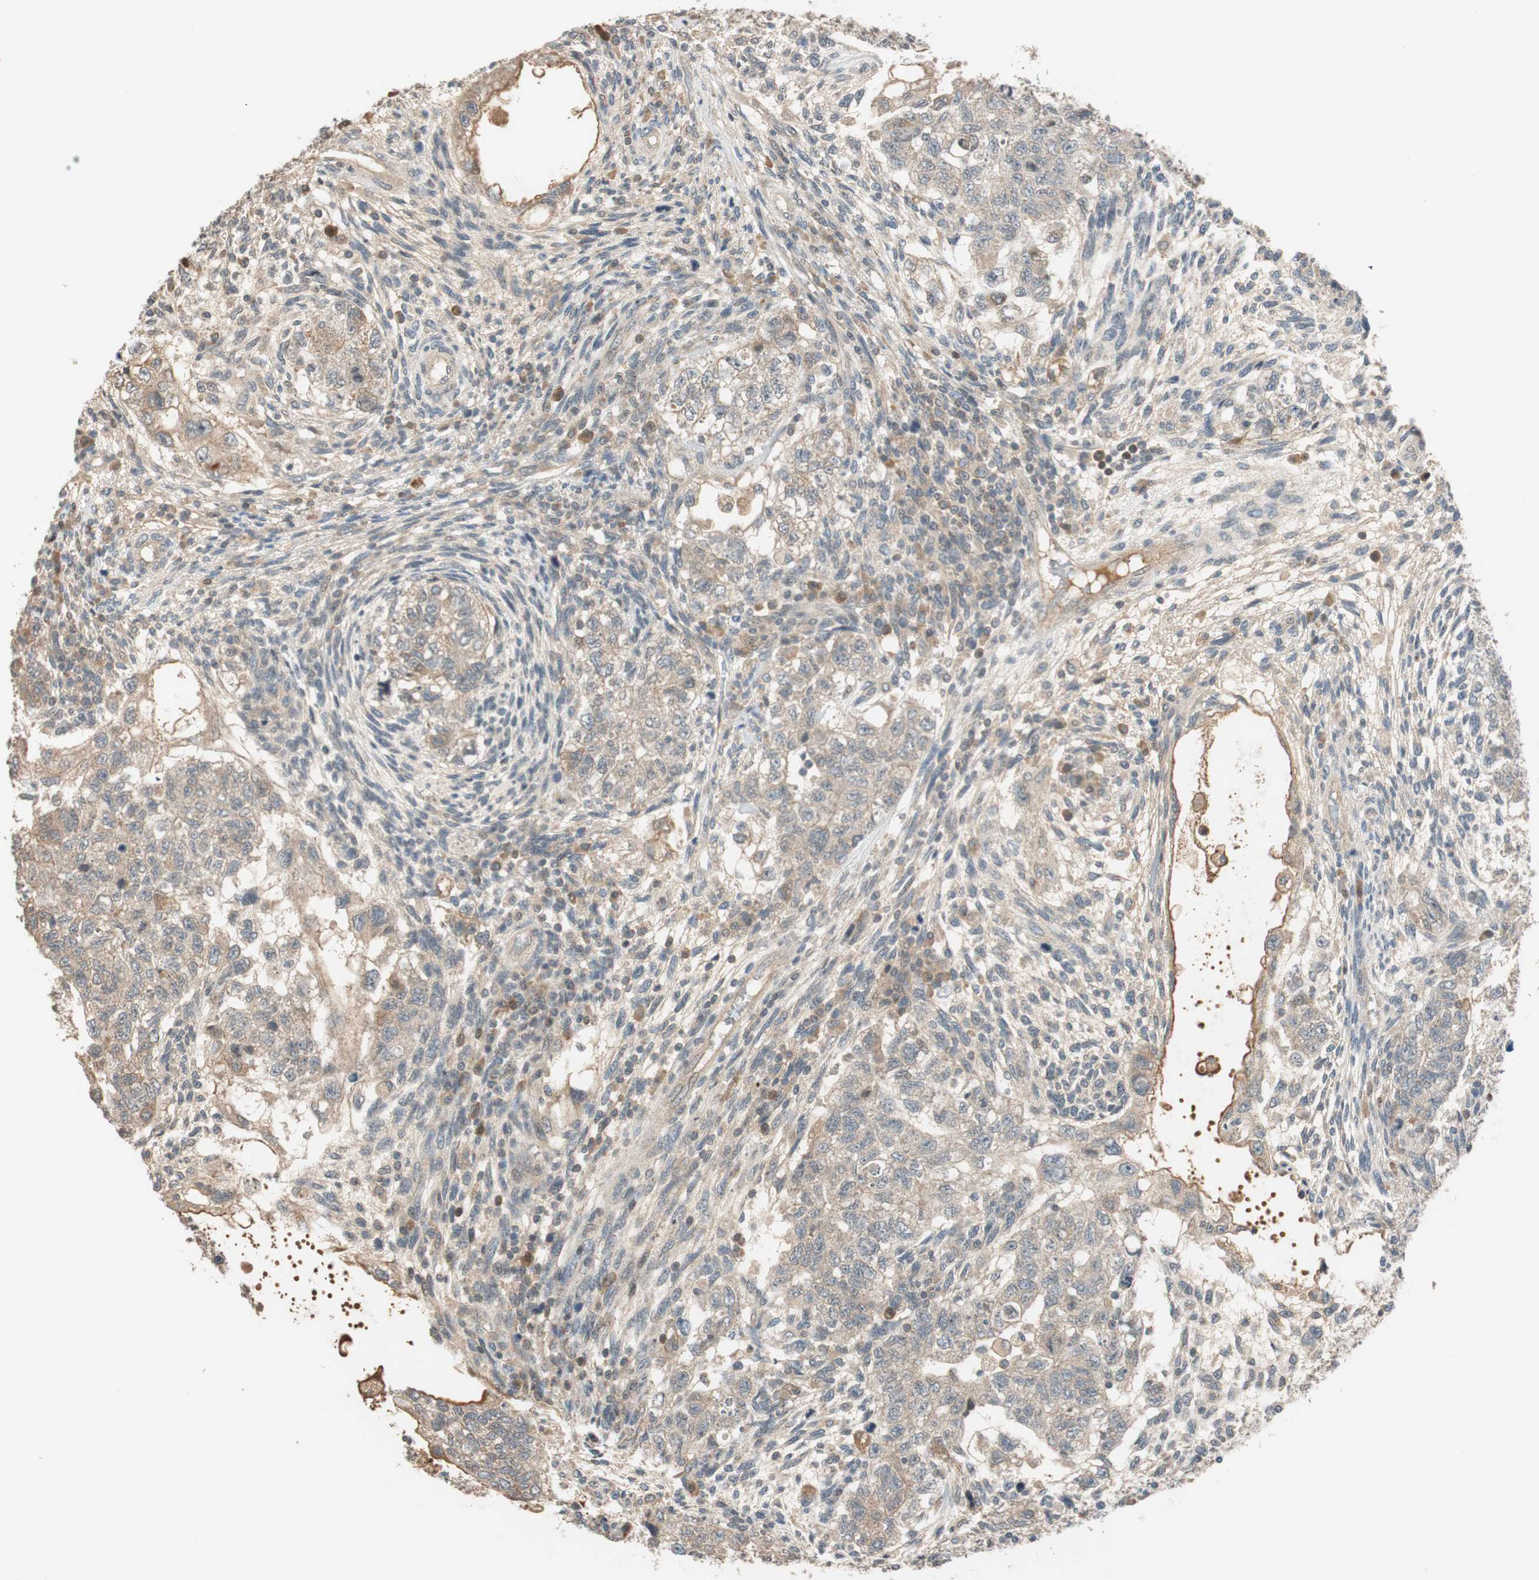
{"staining": {"intensity": "weak", "quantity": ">75%", "location": "cytoplasmic/membranous"}, "tissue": "testis cancer", "cell_type": "Tumor cells", "image_type": "cancer", "snomed": [{"axis": "morphology", "description": "Normal tissue, NOS"}, {"axis": "morphology", "description": "Carcinoma, Embryonal, NOS"}, {"axis": "topography", "description": "Testis"}], "caption": "Embryonal carcinoma (testis) tissue shows weak cytoplasmic/membranous positivity in approximately >75% of tumor cells, visualized by immunohistochemistry.", "gene": "GLB1", "patient": {"sex": "male", "age": 36}}